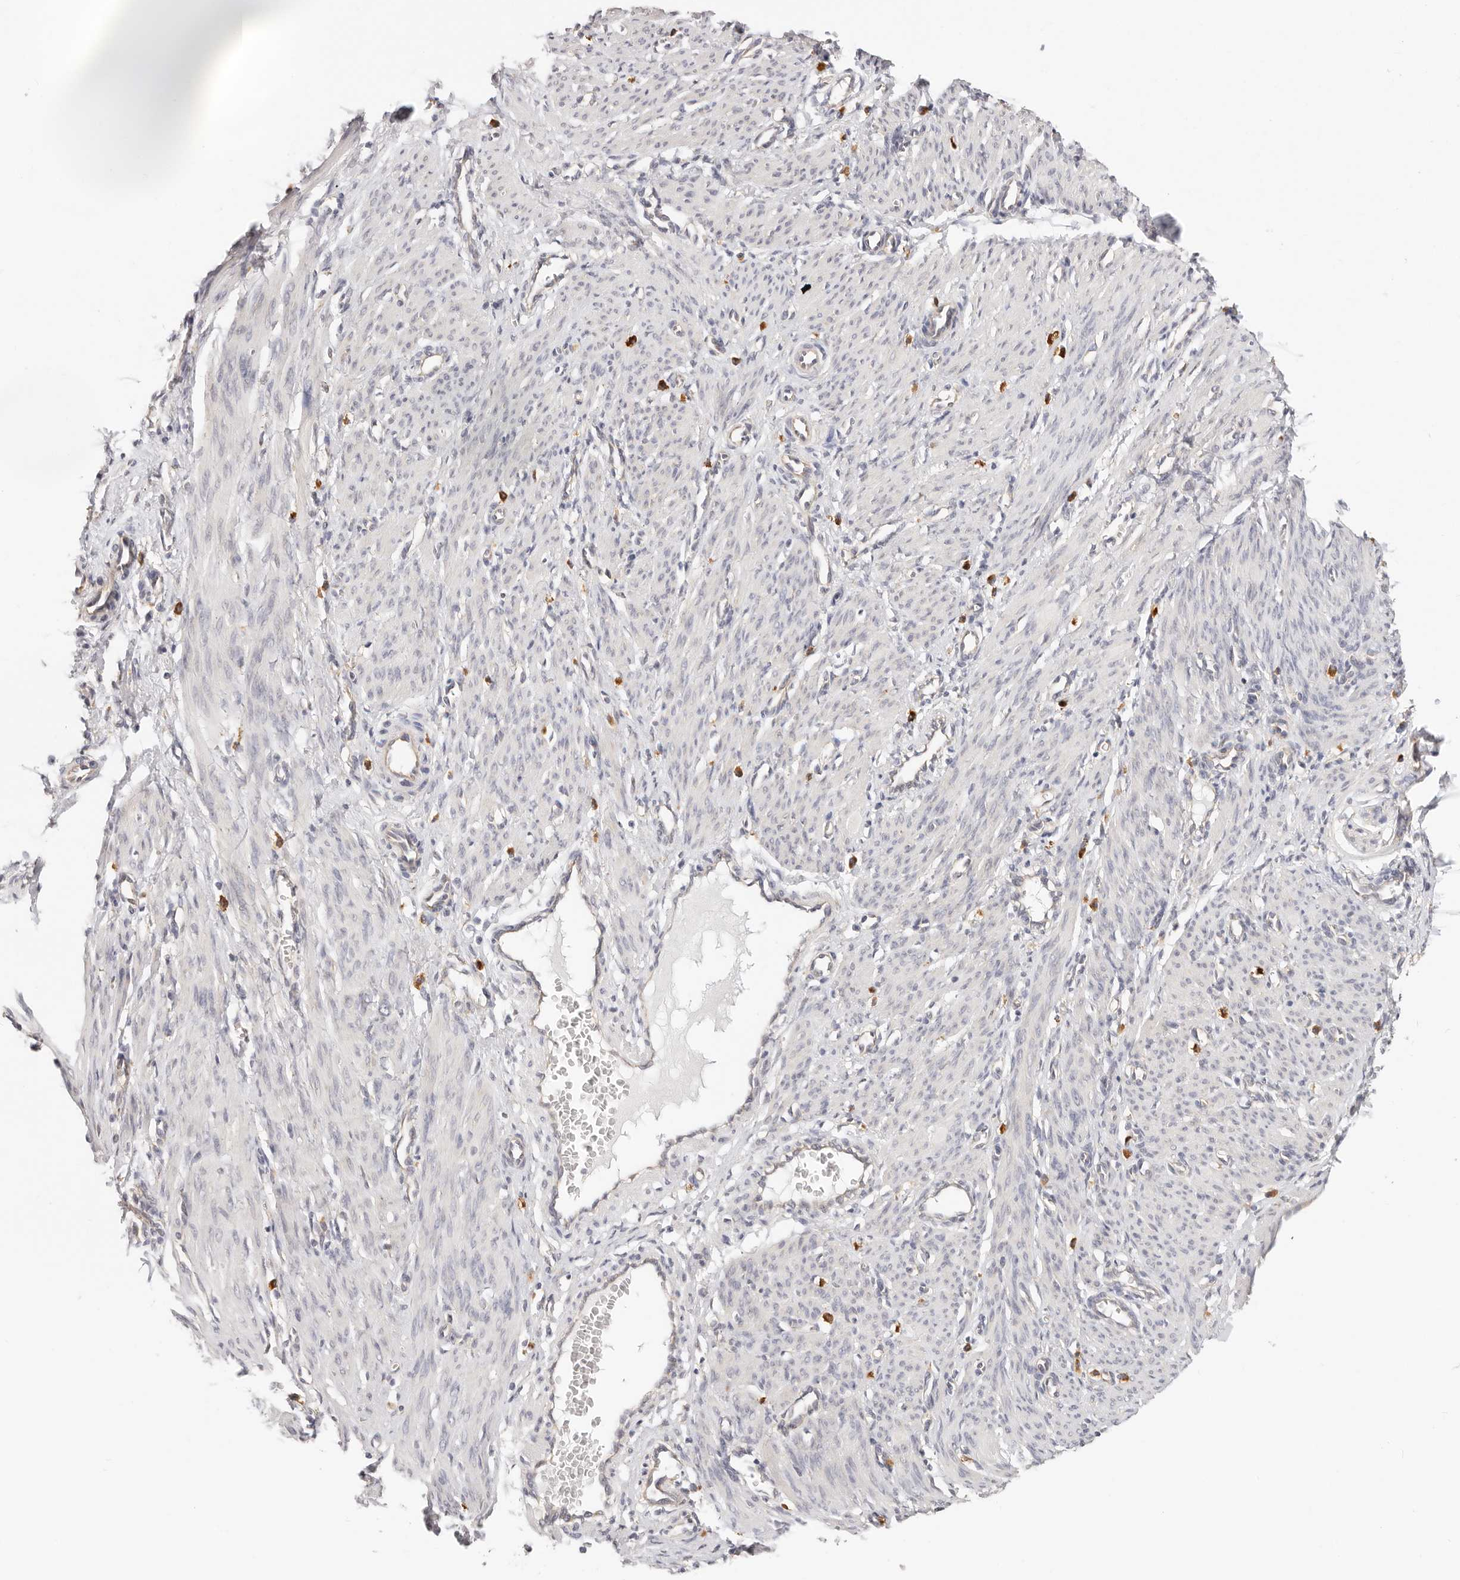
{"staining": {"intensity": "negative", "quantity": "none", "location": "none"}, "tissue": "smooth muscle", "cell_type": "Smooth muscle cells", "image_type": "normal", "snomed": [{"axis": "morphology", "description": "Normal tissue, NOS"}, {"axis": "topography", "description": "Endometrium"}], "caption": "Immunohistochemistry (IHC) of normal human smooth muscle reveals no expression in smooth muscle cells.", "gene": "AFDN", "patient": {"sex": "female", "age": 33}}